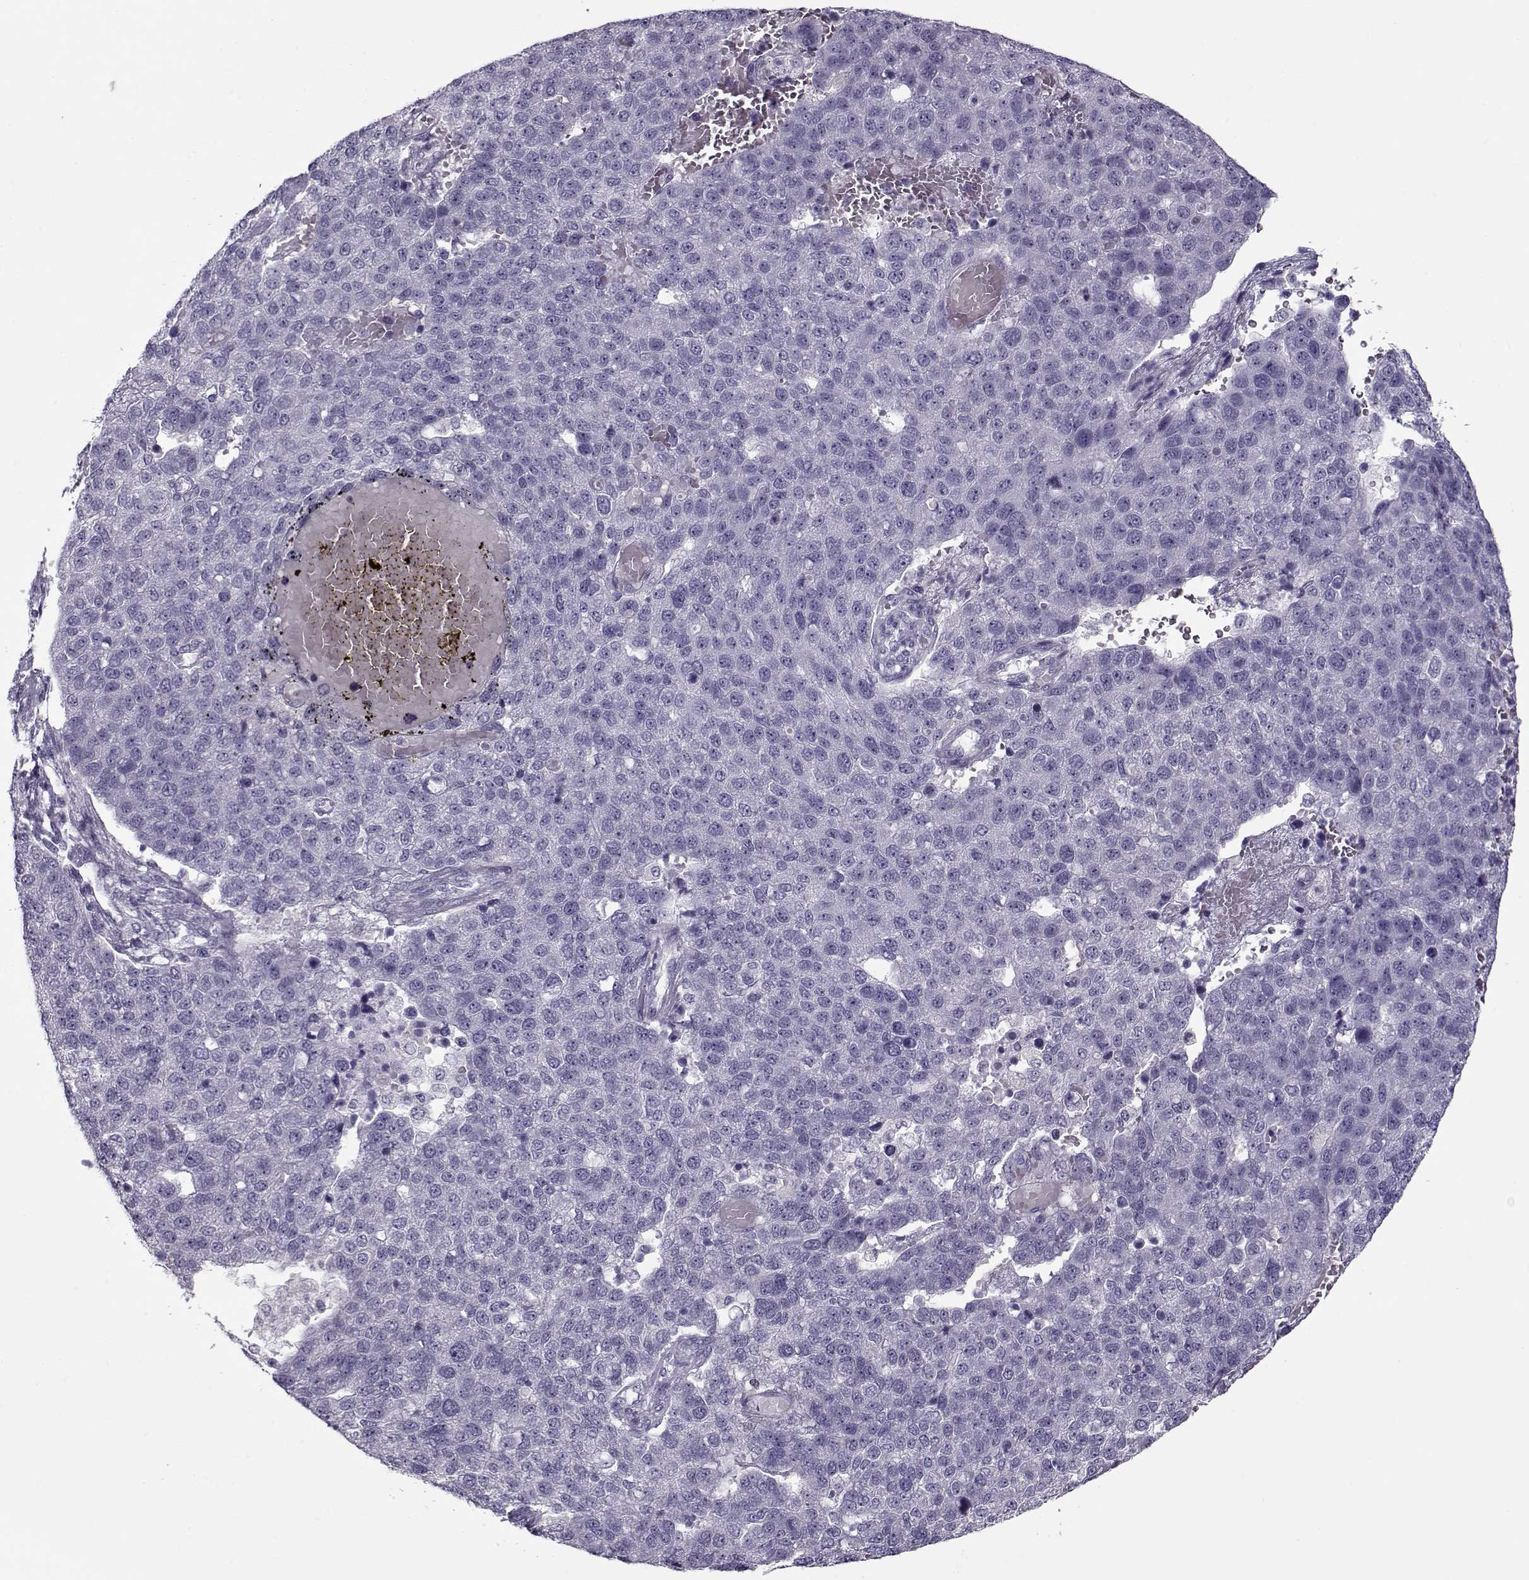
{"staining": {"intensity": "negative", "quantity": "none", "location": "none"}, "tissue": "pancreatic cancer", "cell_type": "Tumor cells", "image_type": "cancer", "snomed": [{"axis": "morphology", "description": "Adenocarcinoma, NOS"}, {"axis": "topography", "description": "Pancreas"}], "caption": "There is no significant positivity in tumor cells of pancreatic cancer.", "gene": "CIBAR1", "patient": {"sex": "female", "age": 61}}